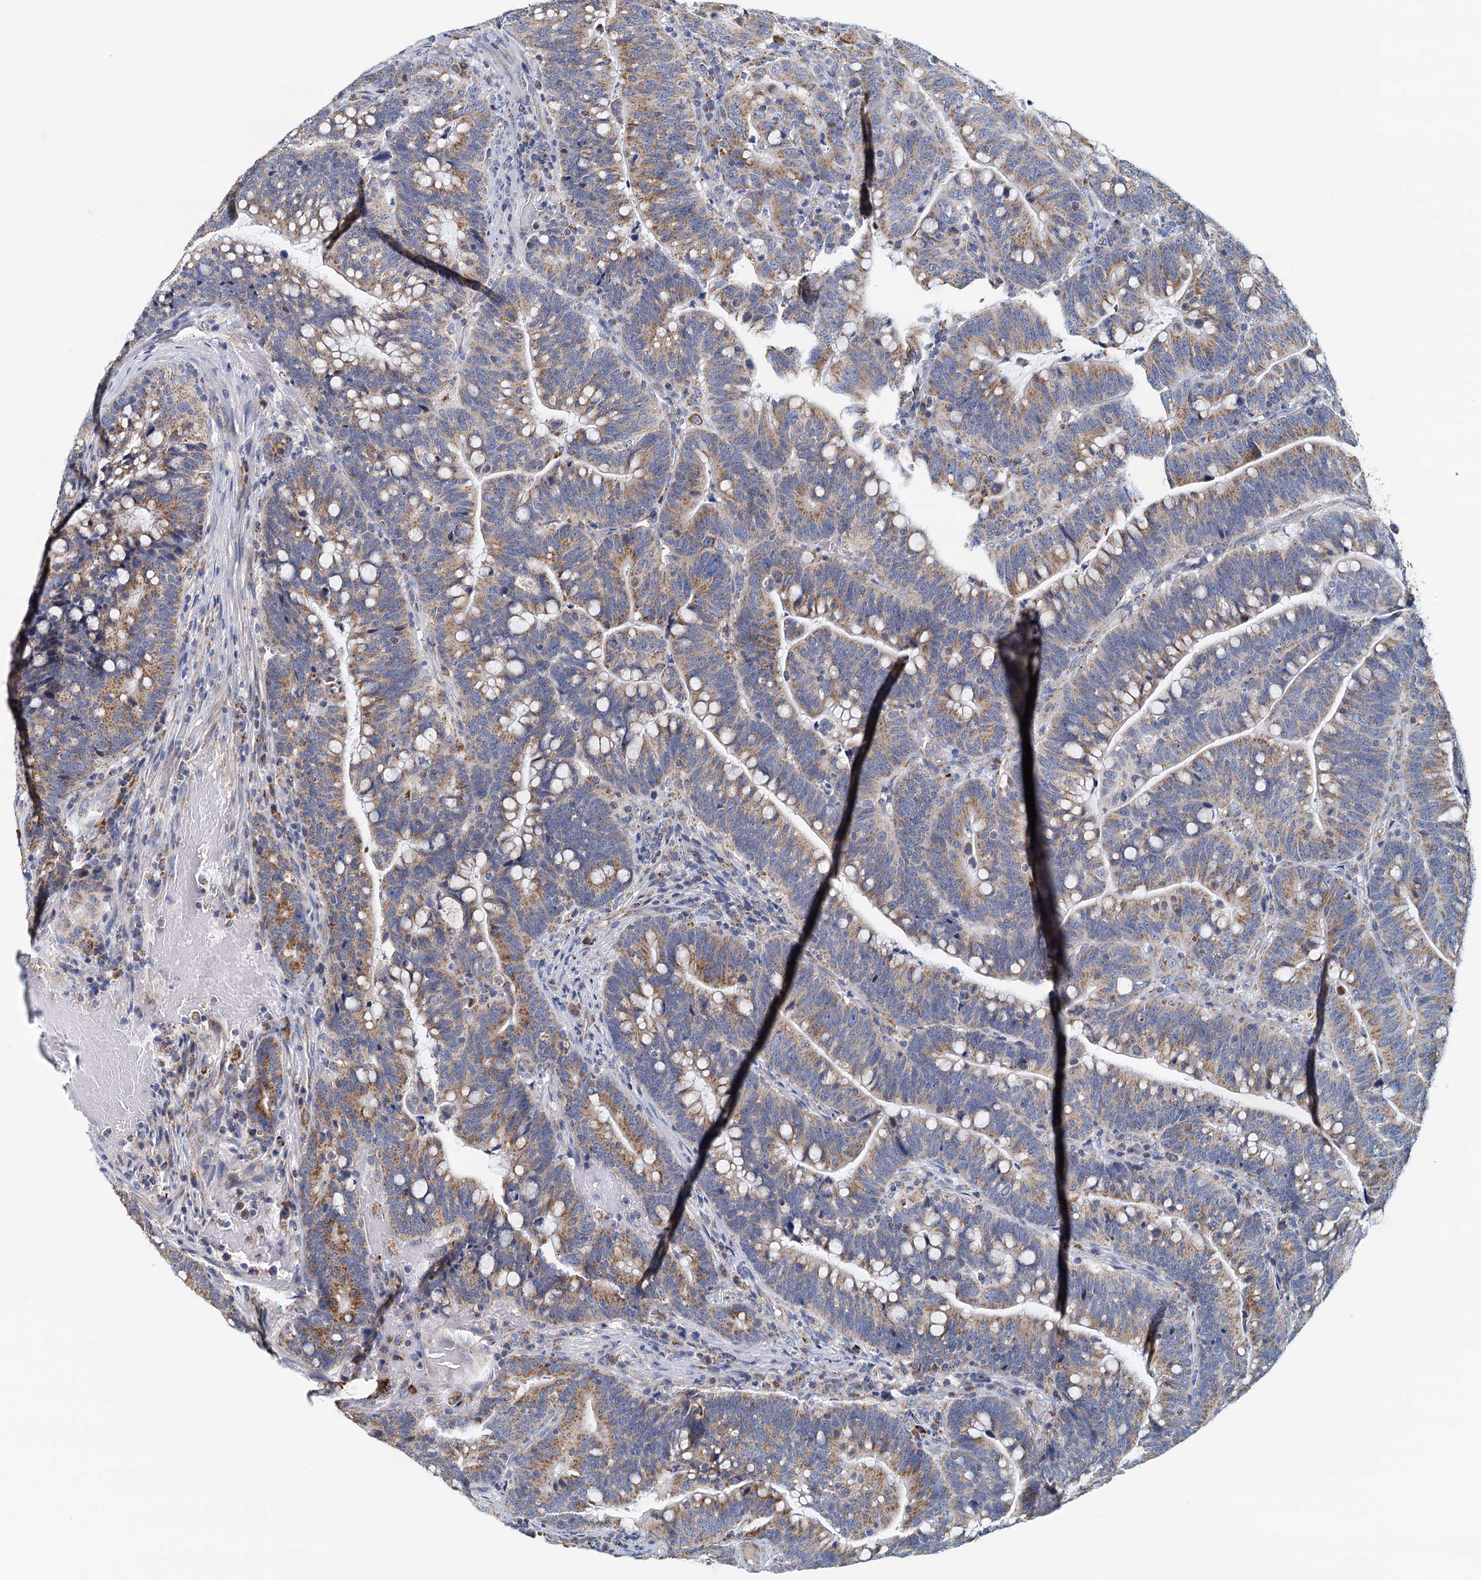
{"staining": {"intensity": "moderate", "quantity": ">75%", "location": "cytoplasmic/membranous"}, "tissue": "colorectal cancer", "cell_type": "Tumor cells", "image_type": "cancer", "snomed": [{"axis": "morphology", "description": "Normal tissue, NOS"}, {"axis": "morphology", "description": "Adenocarcinoma, NOS"}, {"axis": "topography", "description": "Colon"}], "caption": "Protein staining of adenocarcinoma (colorectal) tissue displays moderate cytoplasmic/membranous staining in about >75% of tumor cells.", "gene": "POC1A", "patient": {"sex": "female", "age": 66}}